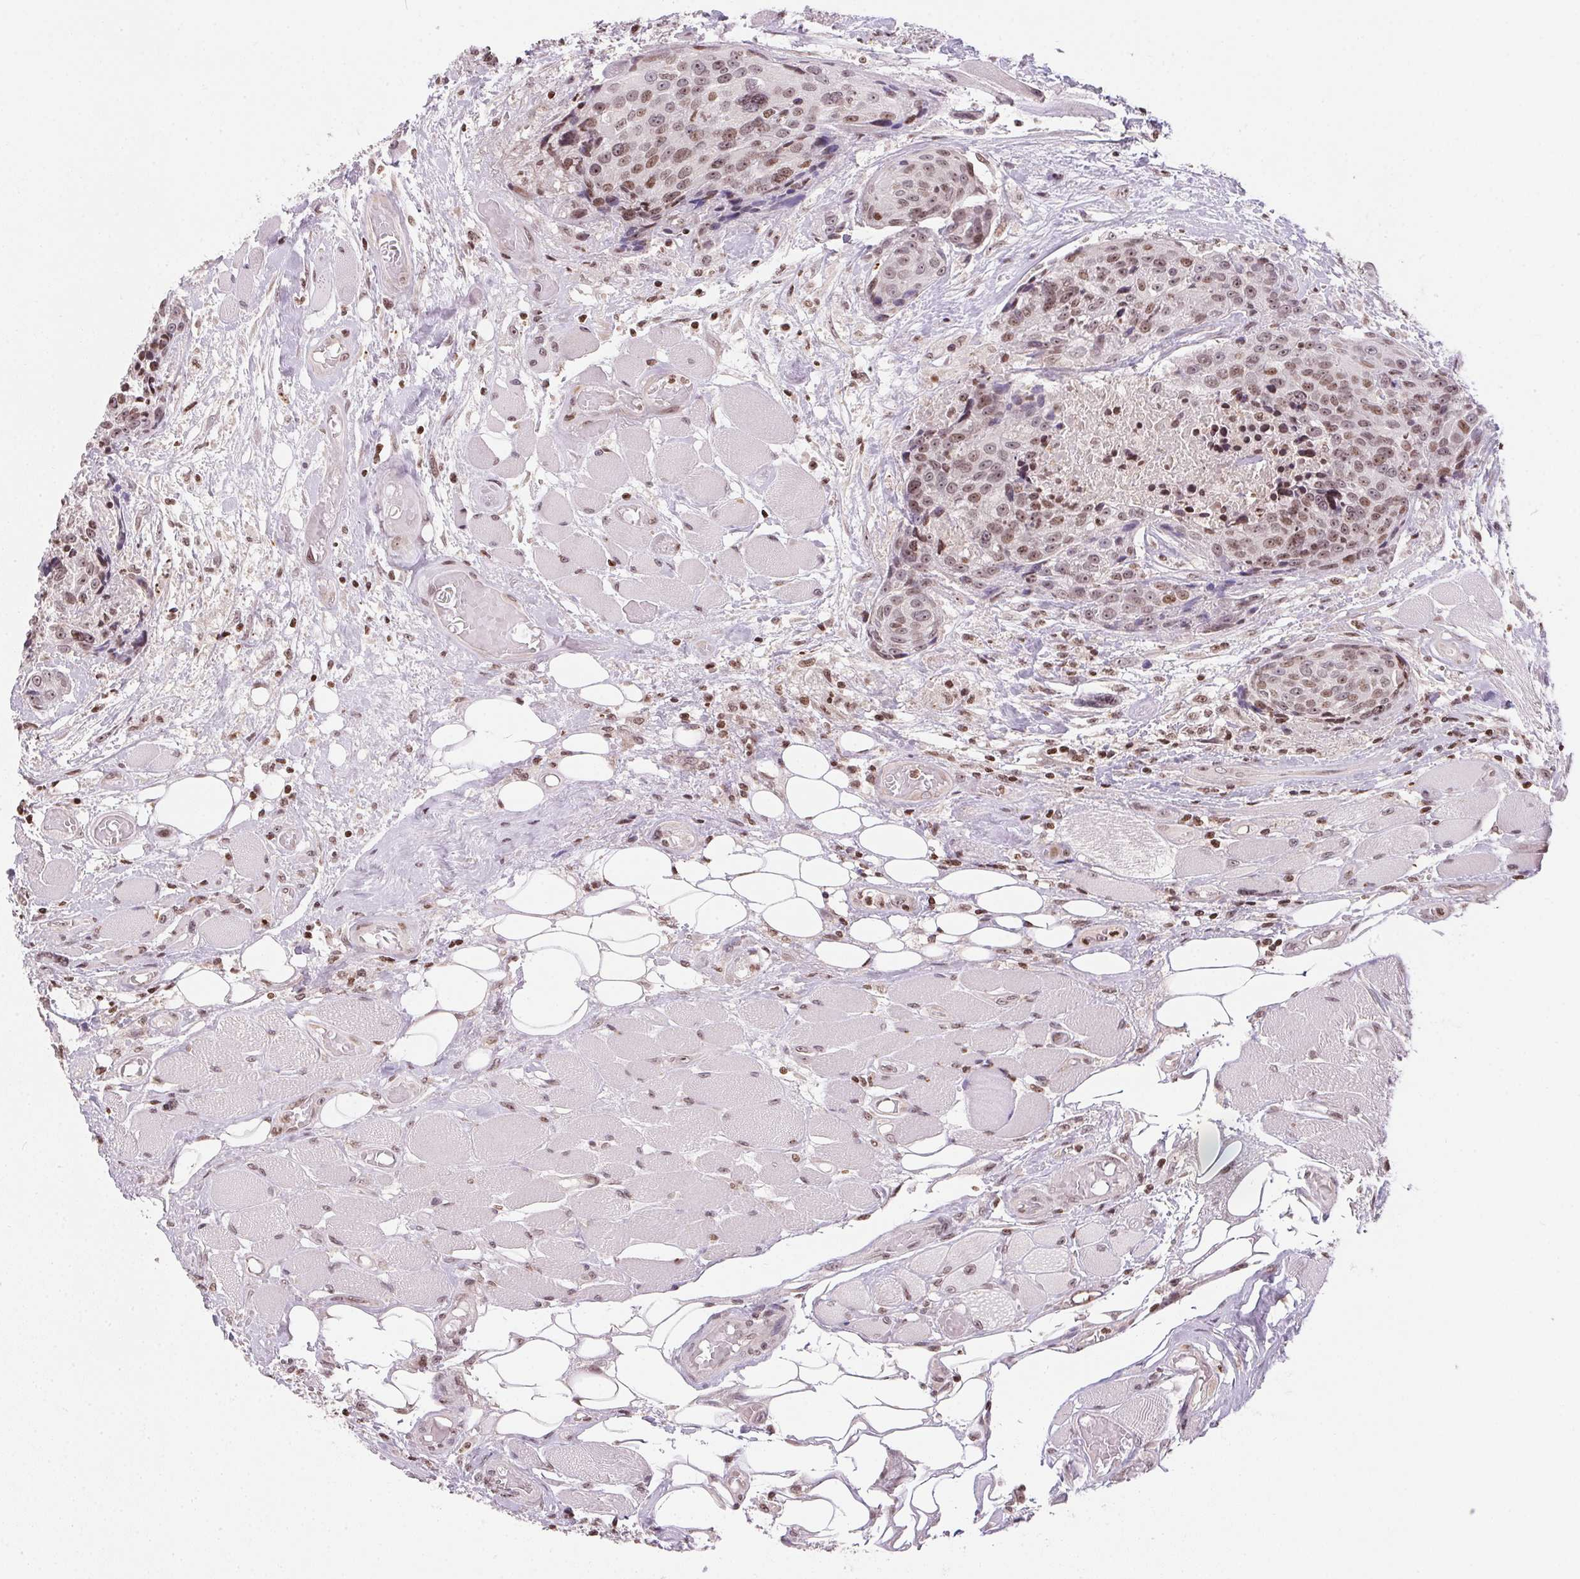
{"staining": {"intensity": "weak", "quantity": ">75%", "location": "nuclear"}, "tissue": "head and neck cancer", "cell_type": "Tumor cells", "image_type": "cancer", "snomed": [{"axis": "morphology", "description": "Squamous cell carcinoma, NOS"}, {"axis": "topography", "description": "Oral tissue"}, {"axis": "topography", "description": "Head-Neck"}], "caption": "Head and neck squamous cell carcinoma tissue demonstrates weak nuclear positivity in approximately >75% of tumor cells, visualized by immunohistochemistry. (Stains: DAB (3,3'-diaminobenzidine) in brown, nuclei in blue, Microscopy: brightfield microscopy at high magnification).", "gene": "RNF181", "patient": {"sex": "male", "age": 64}}